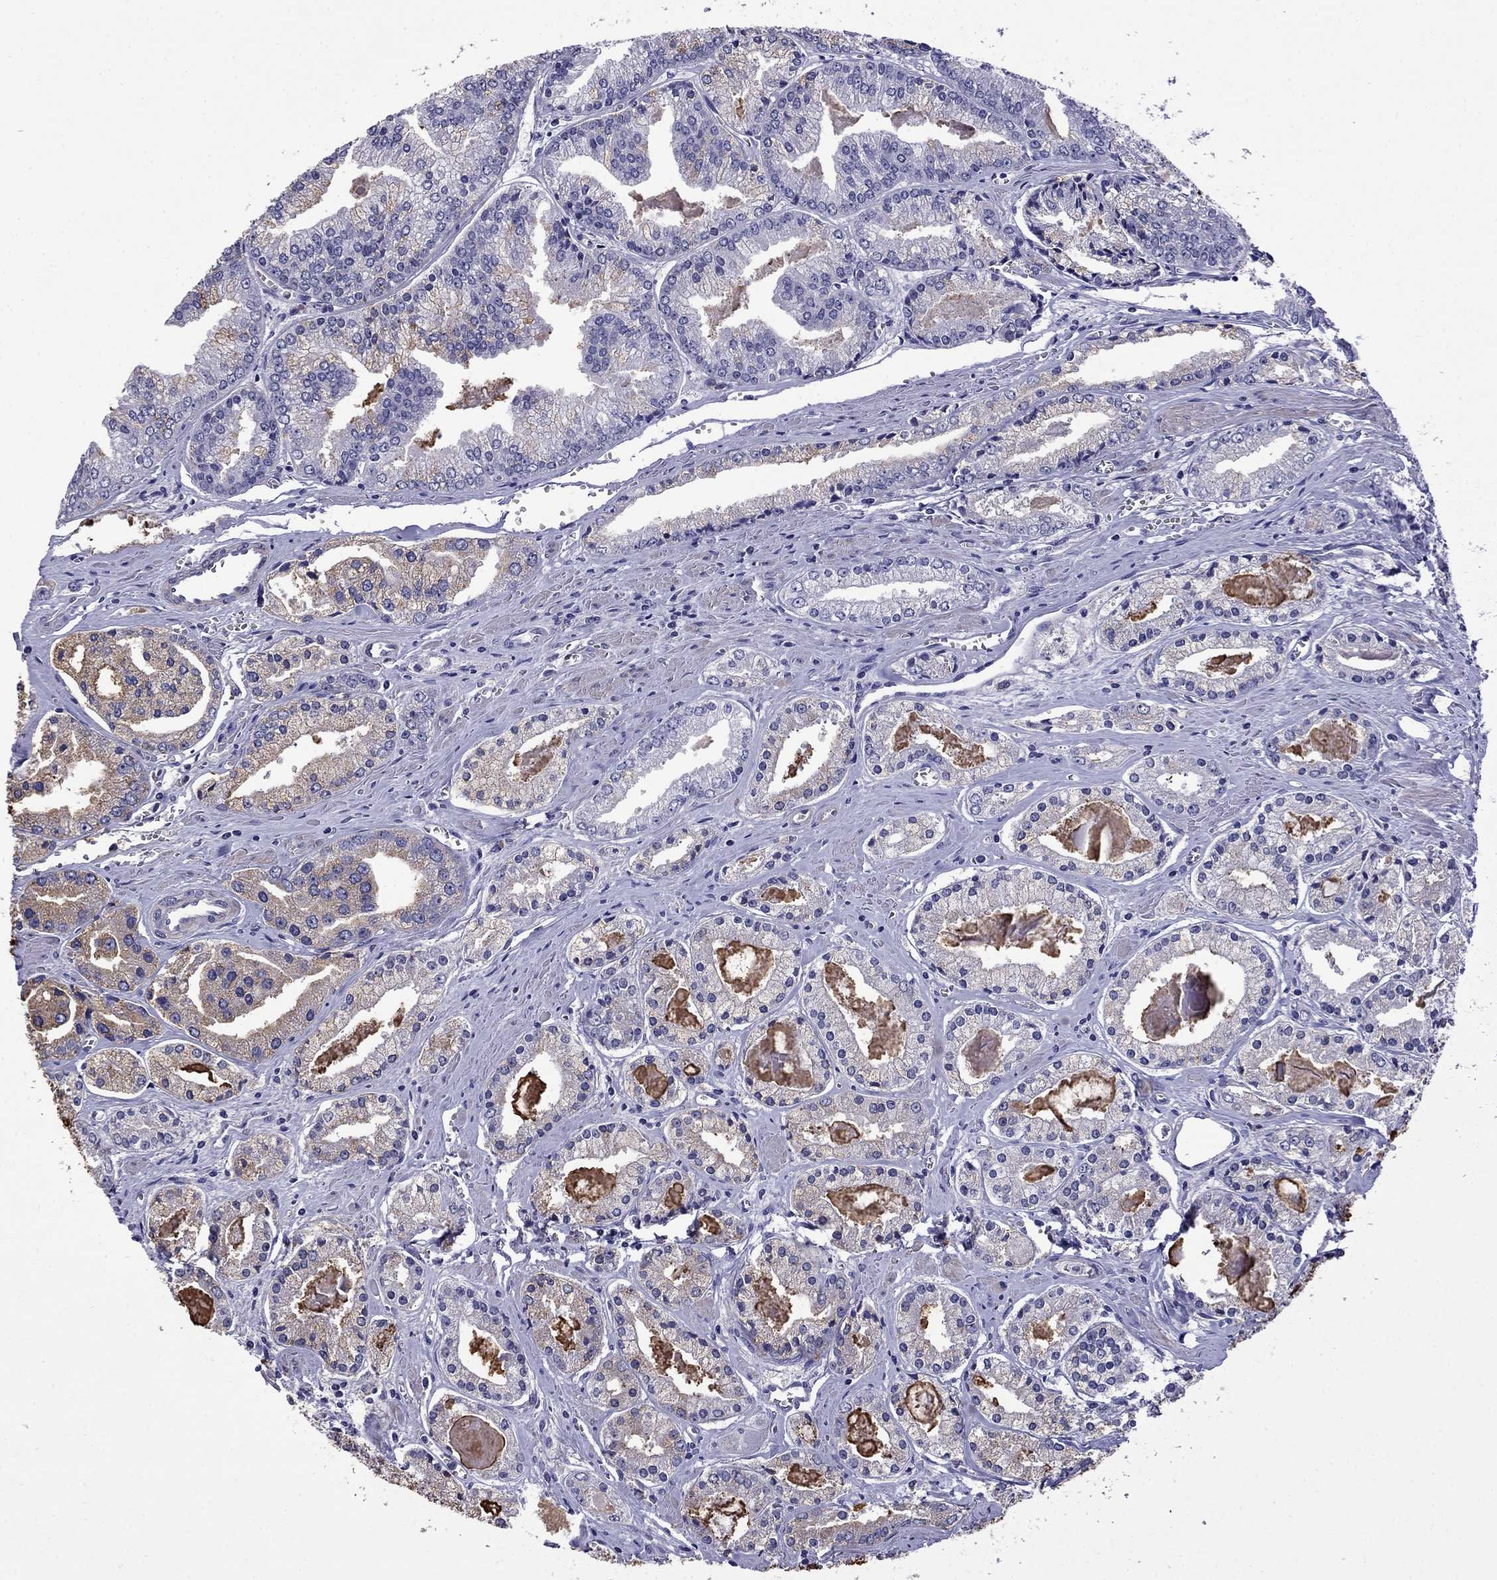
{"staining": {"intensity": "weak", "quantity": "<25%", "location": "cytoplasmic/membranous"}, "tissue": "prostate cancer", "cell_type": "Tumor cells", "image_type": "cancer", "snomed": [{"axis": "morphology", "description": "Adenocarcinoma, NOS"}, {"axis": "topography", "description": "Prostate"}], "caption": "Immunohistochemical staining of prostate cancer displays no significant positivity in tumor cells.", "gene": "PRR18", "patient": {"sex": "male", "age": 72}}